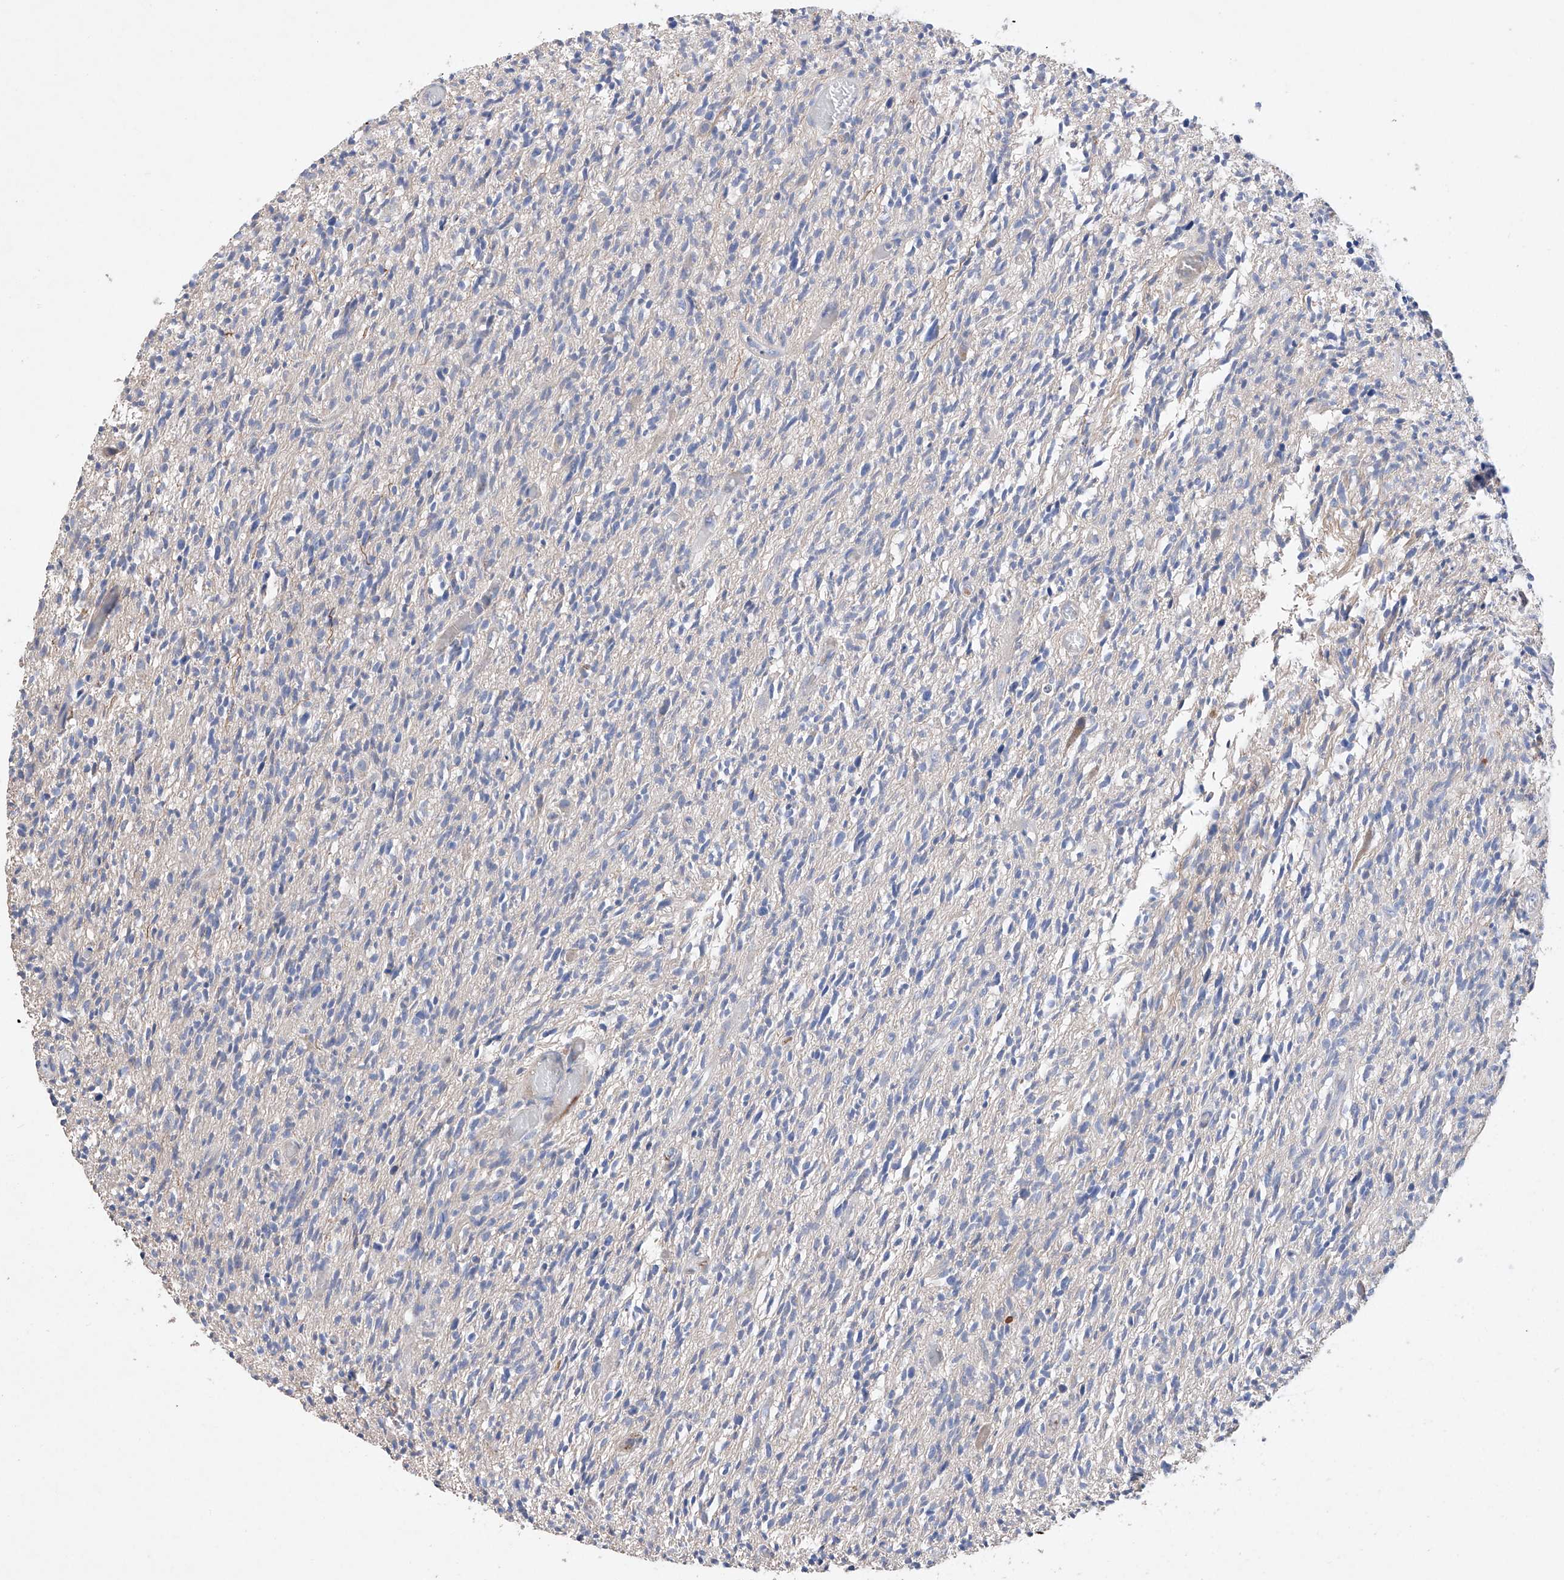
{"staining": {"intensity": "negative", "quantity": "none", "location": "none"}, "tissue": "glioma", "cell_type": "Tumor cells", "image_type": "cancer", "snomed": [{"axis": "morphology", "description": "Glioma, malignant, High grade"}, {"axis": "topography", "description": "Brain"}], "caption": "Human glioma stained for a protein using IHC reveals no expression in tumor cells.", "gene": "AFG1L", "patient": {"sex": "female", "age": 57}}